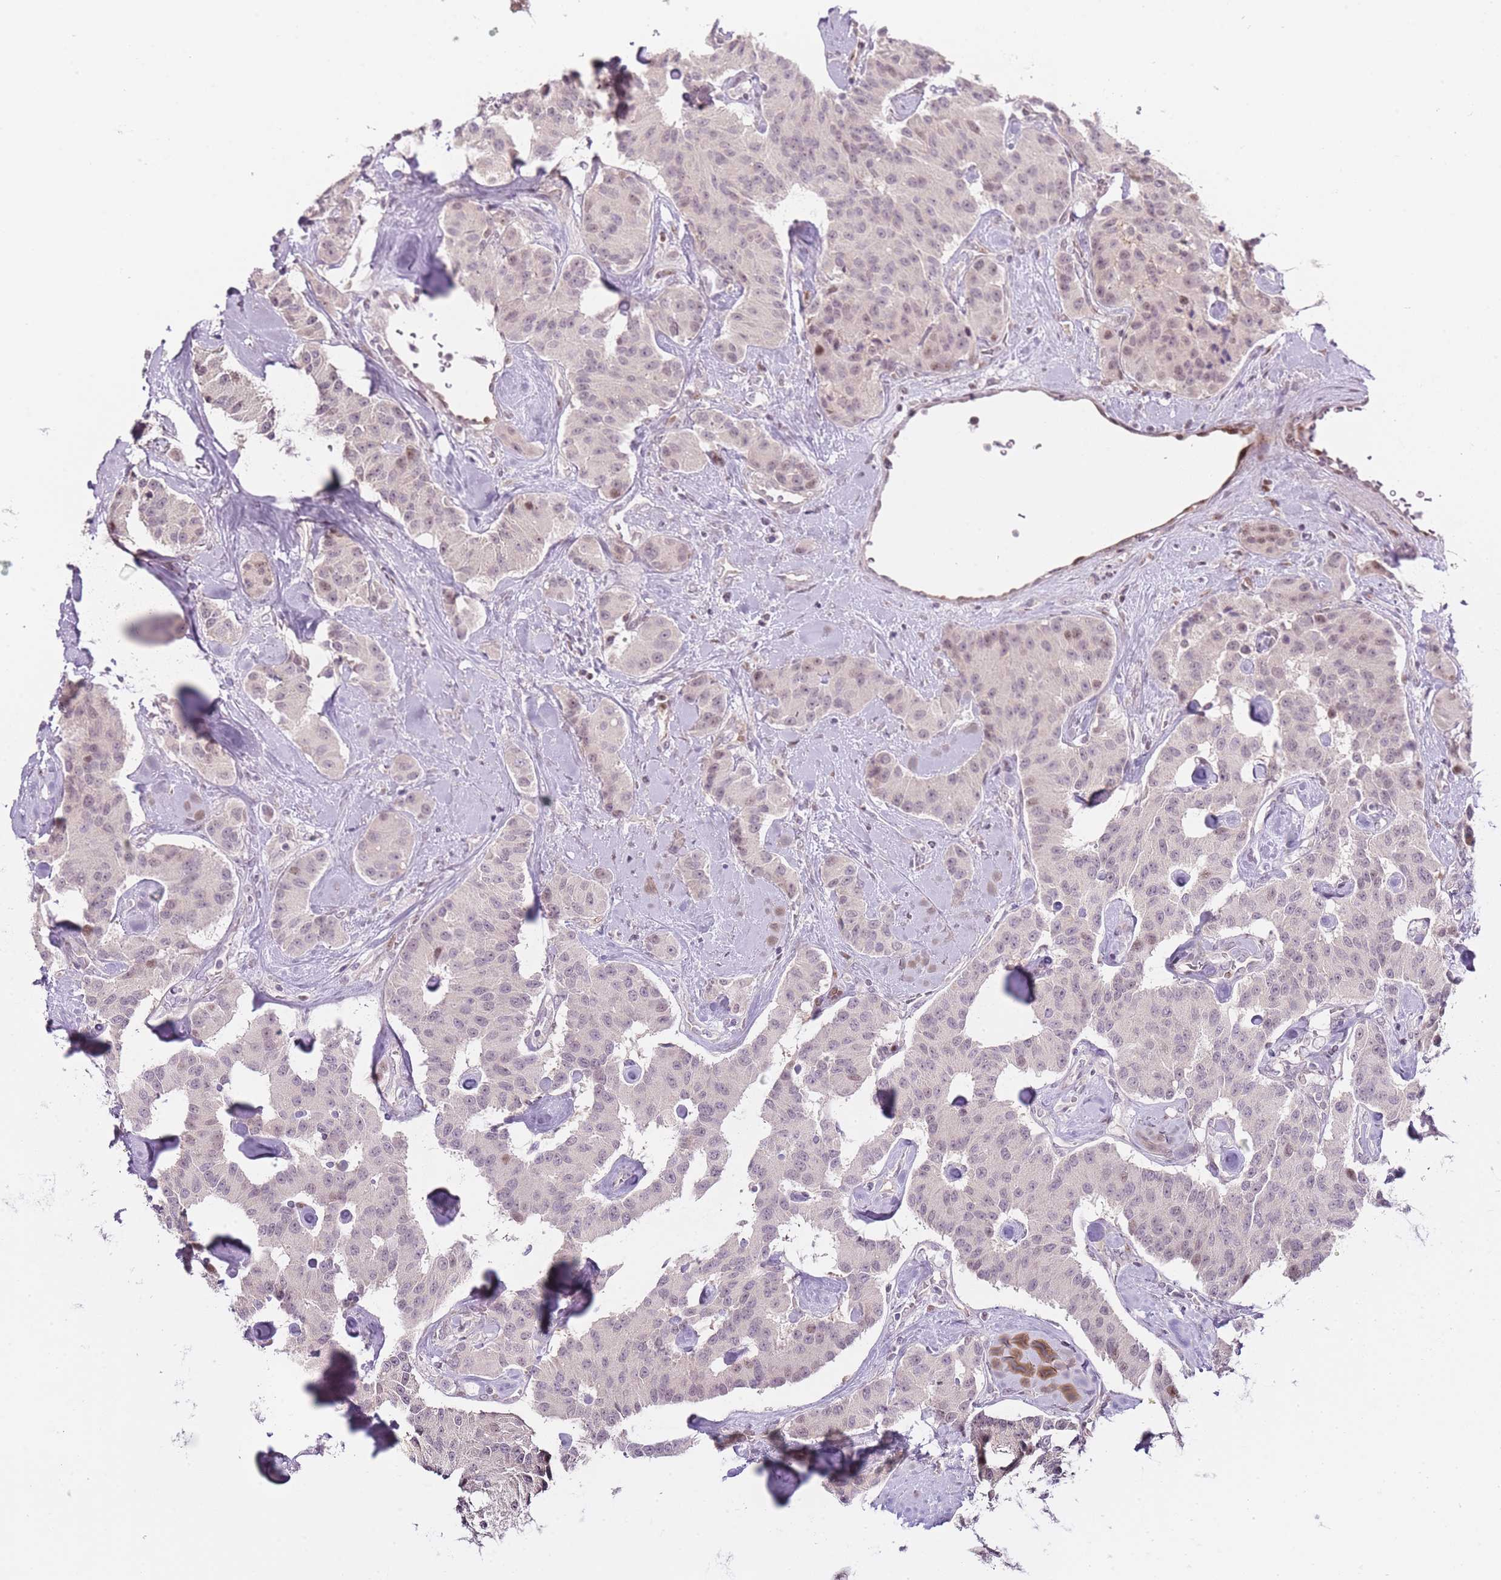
{"staining": {"intensity": "moderate", "quantity": "<25%", "location": "nuclear"}, "tissue": "carcinoid", "cell_type": "Tumor cells", "image_type": "cancer", "snomed": [{"axis": "morphology", "description": "Carcinoid, malignant, NOS"}, {"axis": "topography", "description": "Pancreas"}], "caption": "Carcinoid stained with a brown dye shows moderate nuclear positive expression in about <25% of tumor cells.", "gene": "OGG1", "patient": {"sex": "male", "age": 41}}